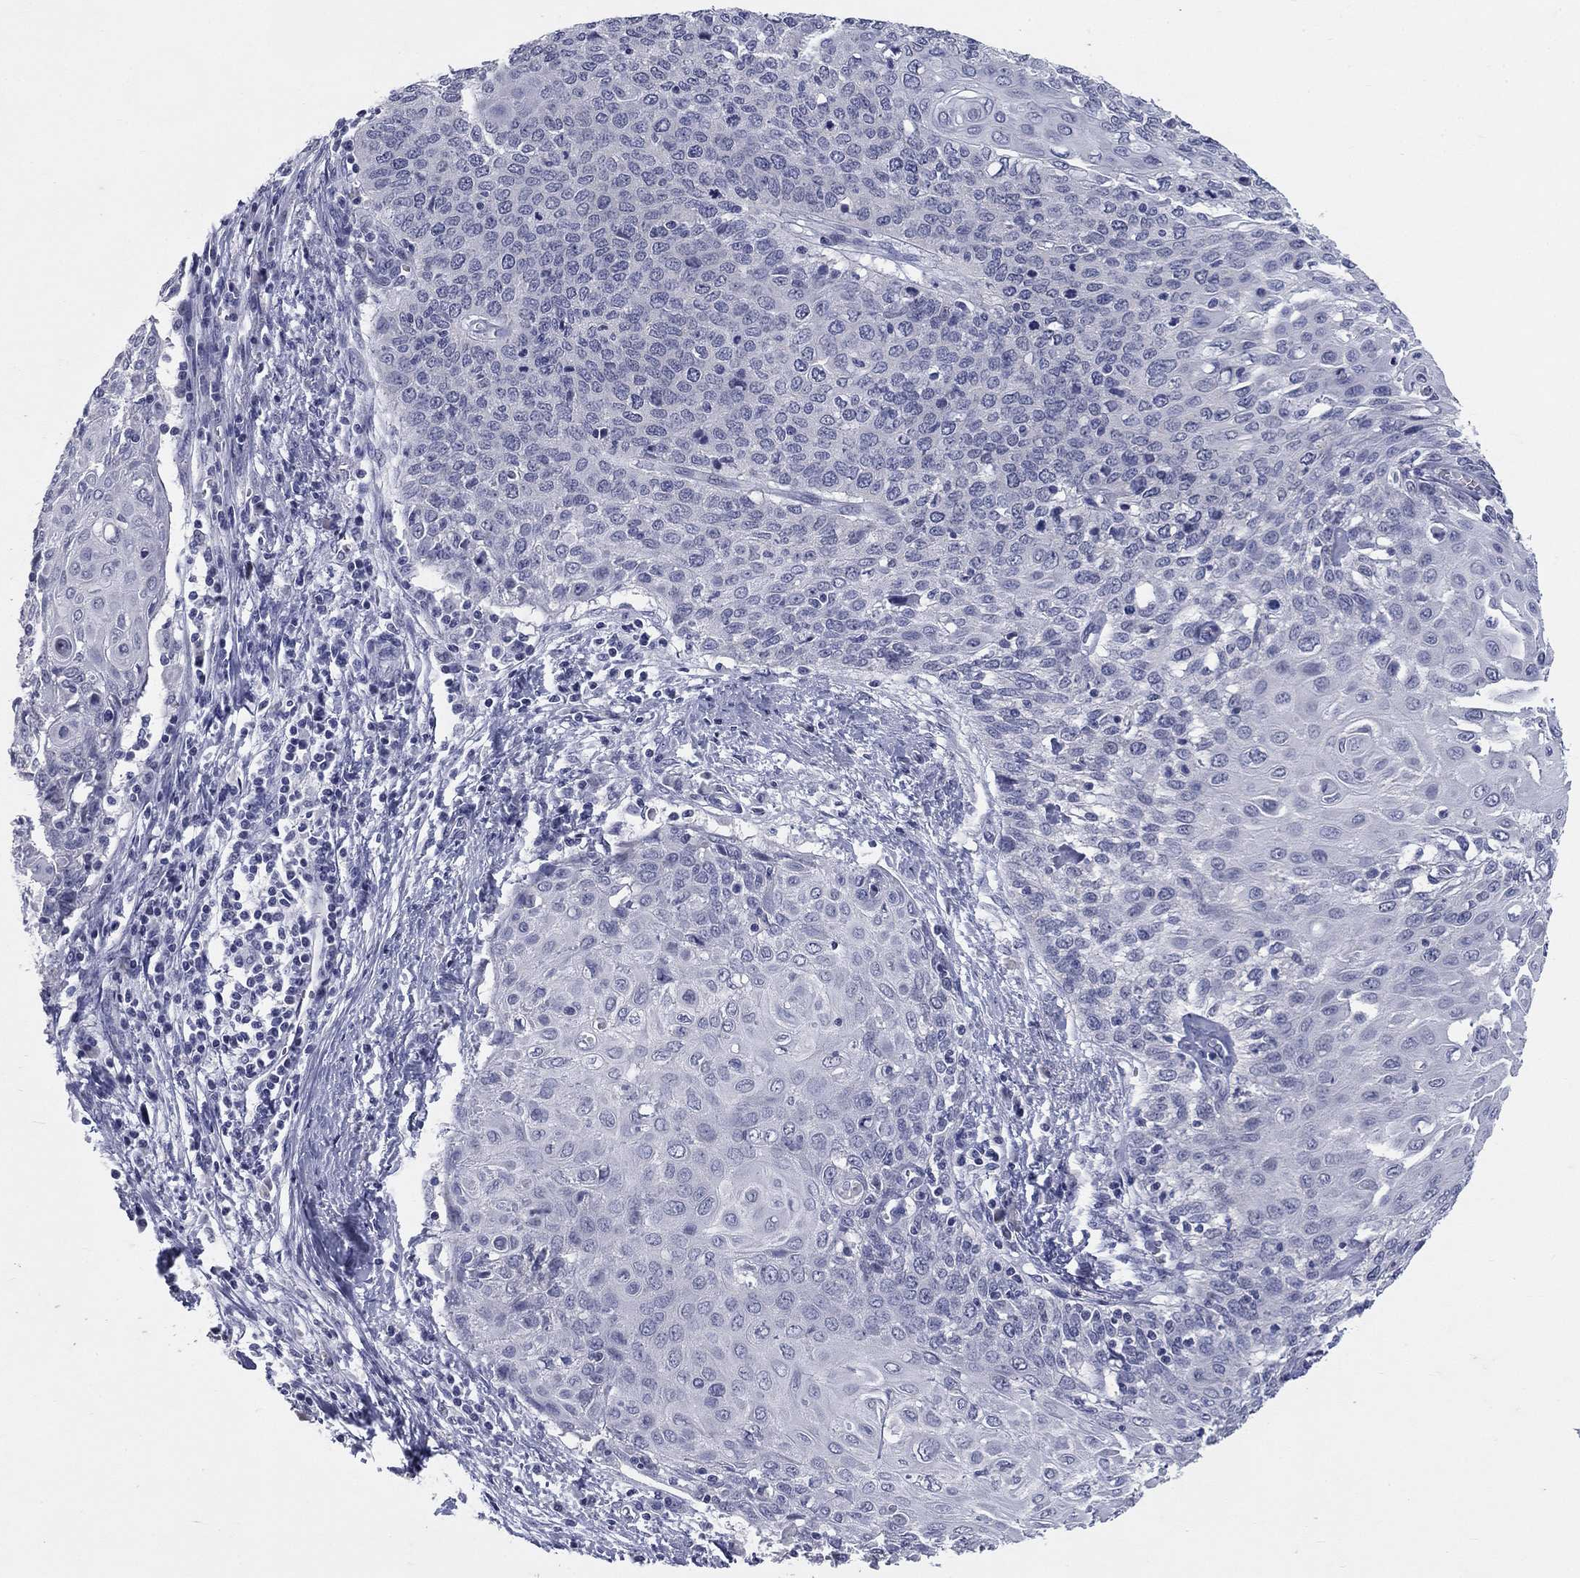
{"staining": {"intensity": "negative", "quantity": "none", "location": "none"}, "tissue": "cervical cancer", "cell_type": "Tumor cells", "image_type": "cancer", "snomed": [{"axis": "morphology", "description": "Squamous cell carcinoma, NOS"}, {"axis": "topography", "description": "Cervix"}], "caption": "Micrograph shows no protein positivity in tumor cells of squamous cell carcinoma (cervical) tissue.", "gene": "ELAVL4", "patient": {"sex": "female", "age": 39}}